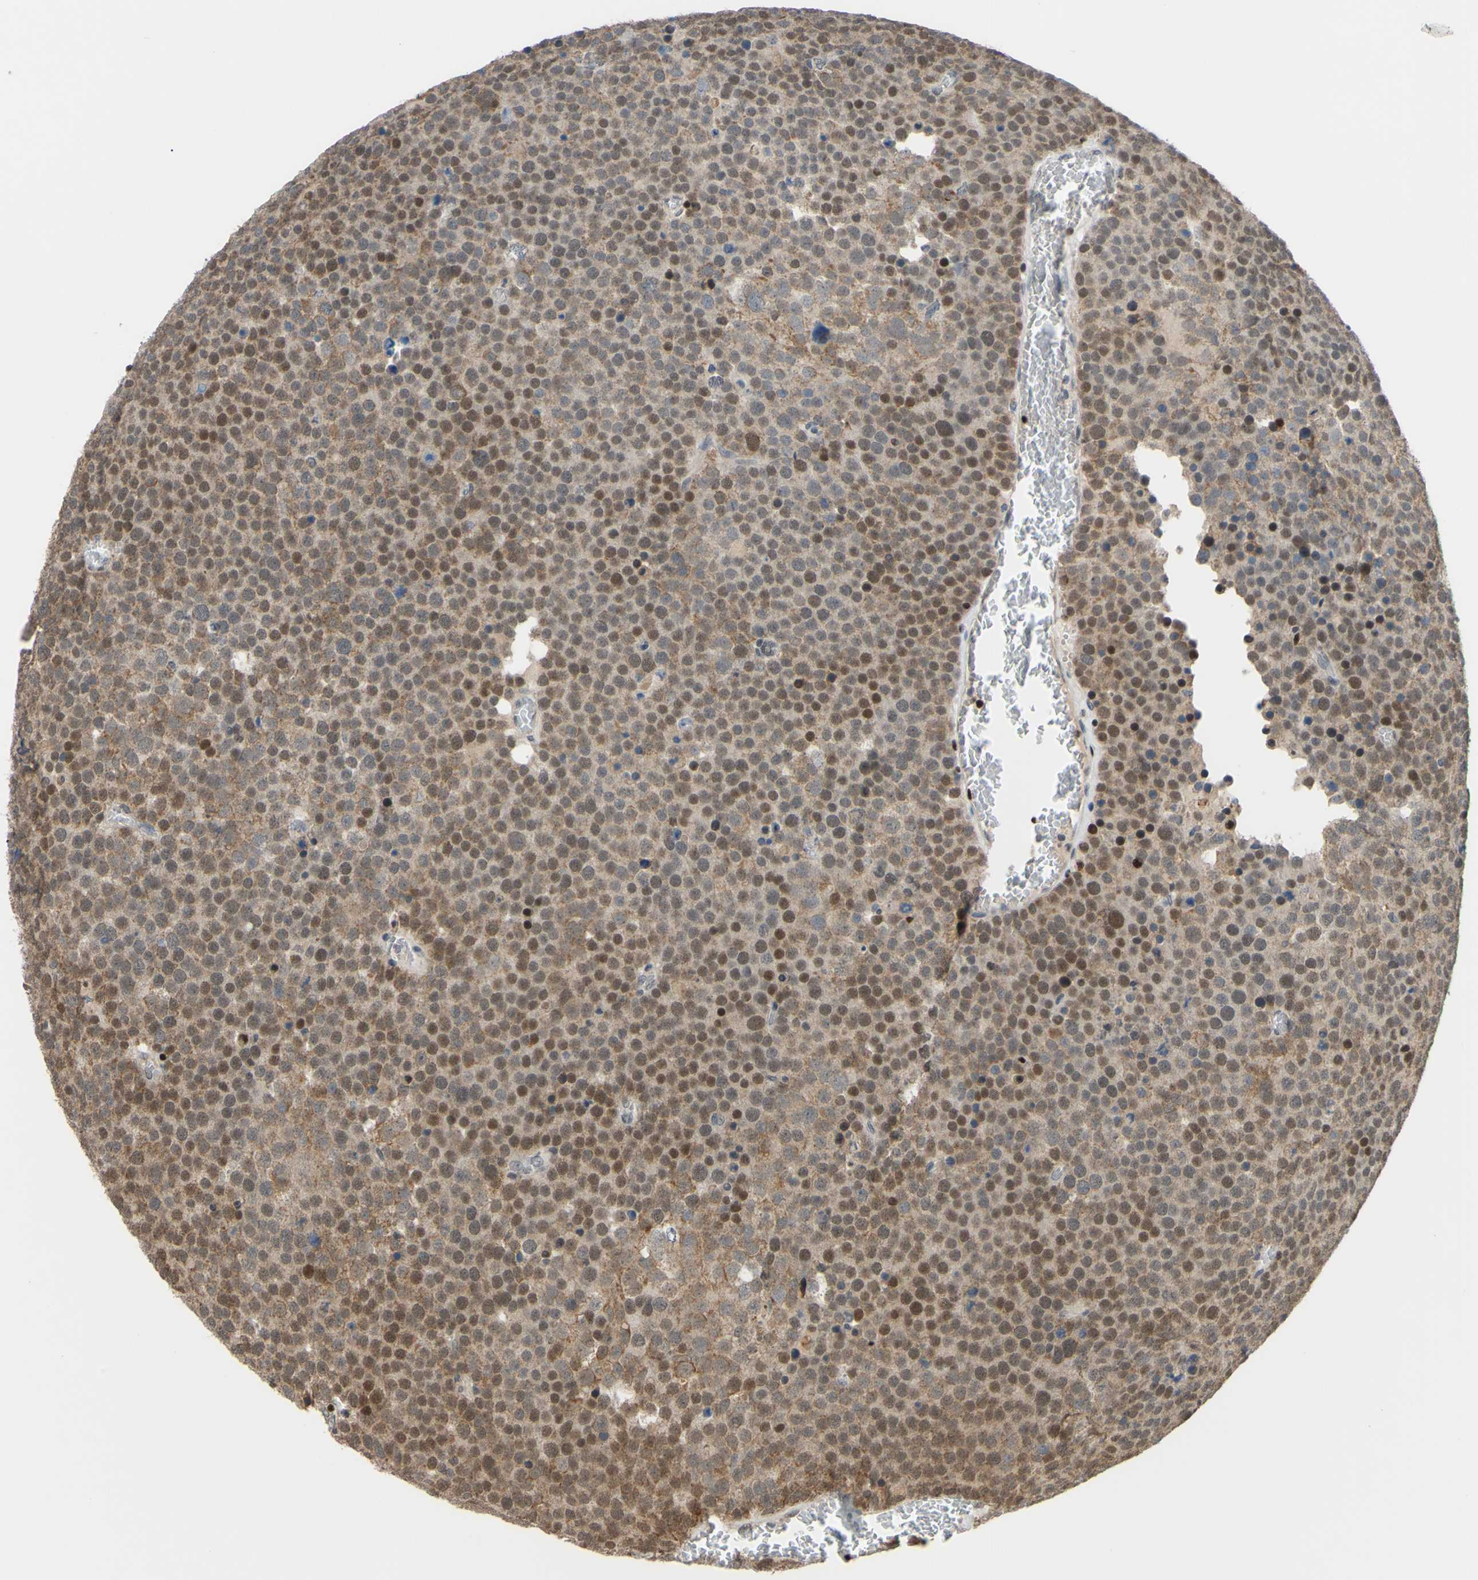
{"staining": {"intensity": "moderate", "quantity": ">75%", "location": "cytoplasmic/membranous,nuclear"}, "tissue": "testis cancer", "cell_type": "Tumor cells", "image_type": "cancer", "snomed": [{"axis": "morphology", "description": "Seminoma, NOS"}, {"axis": "topography", "description": "Testis"}], "caption": "The immunohistochemical stain shows moderate cytoplasmic/membranous and nuclear staining in tumor cells of seminoma (testis) tissue. (DAB IHC, brown staining for protein, blue staining for nuclei).", "gene": "SP4", "patient": {"sex": "male", "age": 71}}